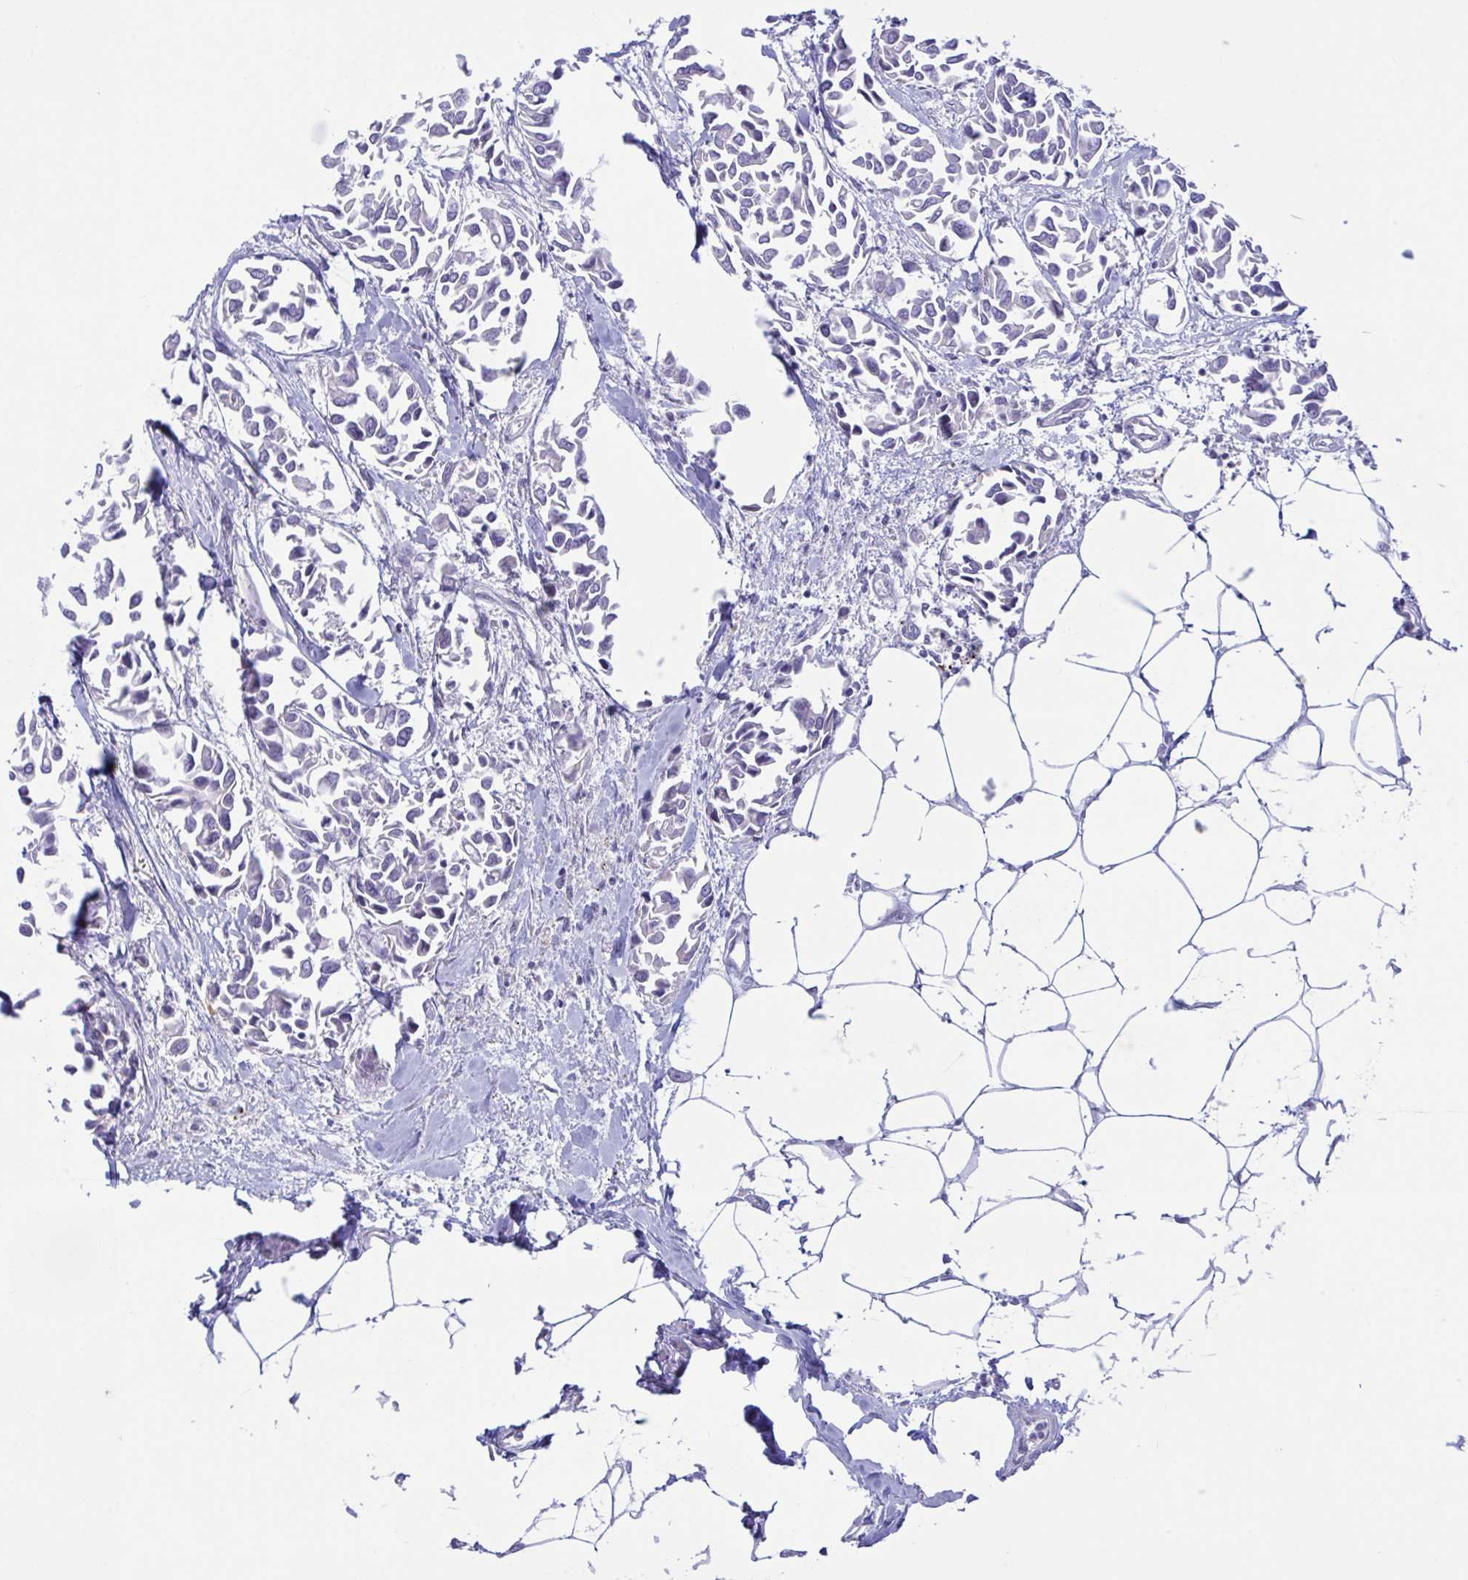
{"staining": {"intensity": "negative", "quantity": "none", "location": "none"}, "tissue": "breast cancer", "cell_type": "Tumor cells", "image_type": "cancer", "snomed": [{"axis": "morphology", "description": "Duct carcinoma"}, {"axis": "topography", "description": "Breast"}], "caption": "Photomicrograph shows no significant protein staining in tumor cells of breast cancer. (DAB immunohistochemistry with hematoxylin counter stain).", "gene": "DTX3", "patient": {"sex": "female", "age": 54}}